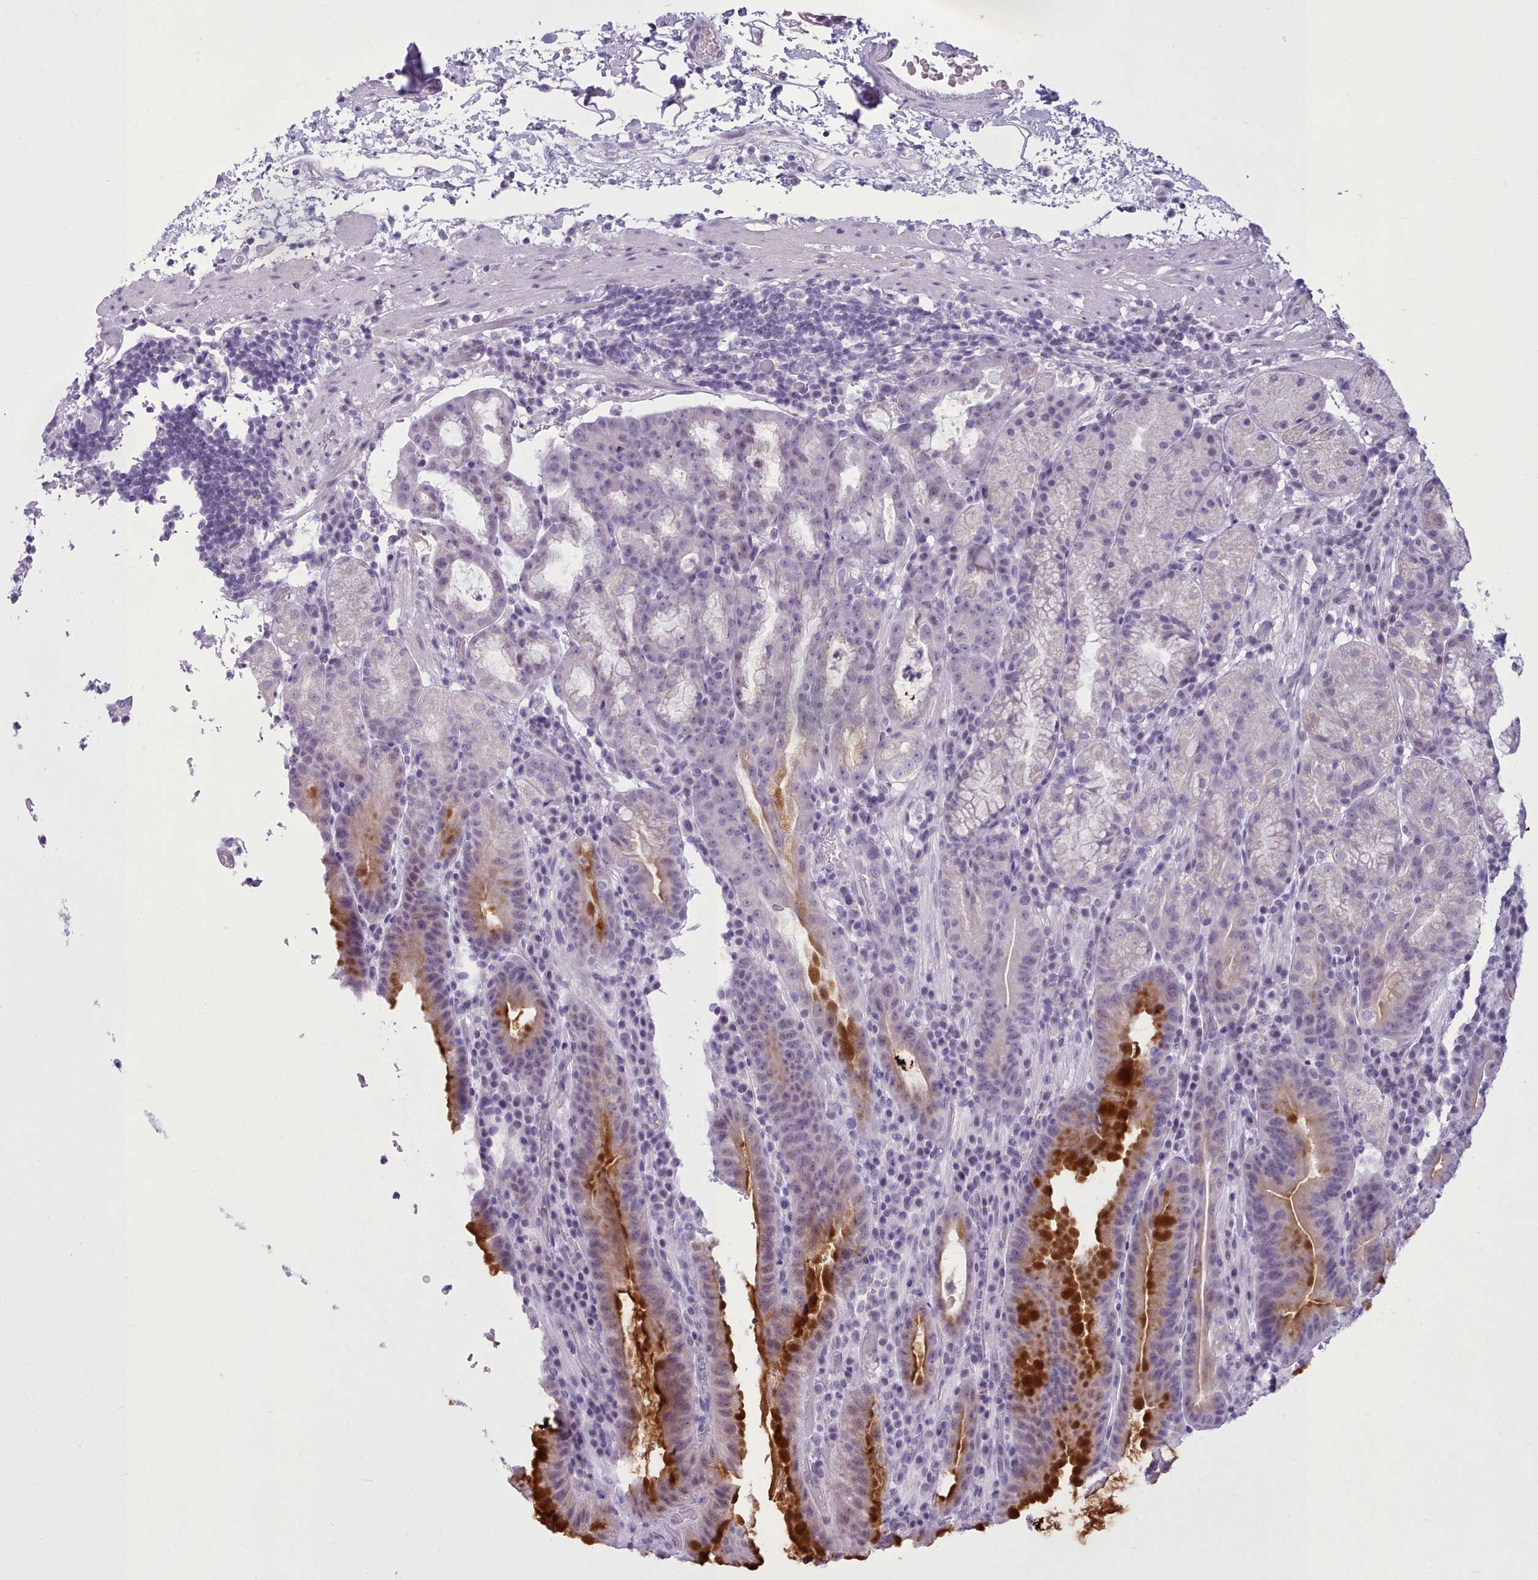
{"staining": {"intensity": "strong", "quantity": "25%-75%", "location": "cytoplasmic/membranous"}, "tissue": "stomach", "cell_type": "Glandular cells", "image_type": "normal", "snomed": [{"axis": "morphology", "description": "Normal tissue, NOS"}, {"axis": "morphology", "description": "Inflammation, NOS"}, {"axis": "topography", "description": "Stomach"}], "caption": "Strong cytoplasmic/membranous staining is identified in about 25%-75% of glandular cells in benign stomach. (IHC, brightfield microscopy, high magnification).", "gene": "FBXO48", "patient": {"sex": "male", "age": 79}}